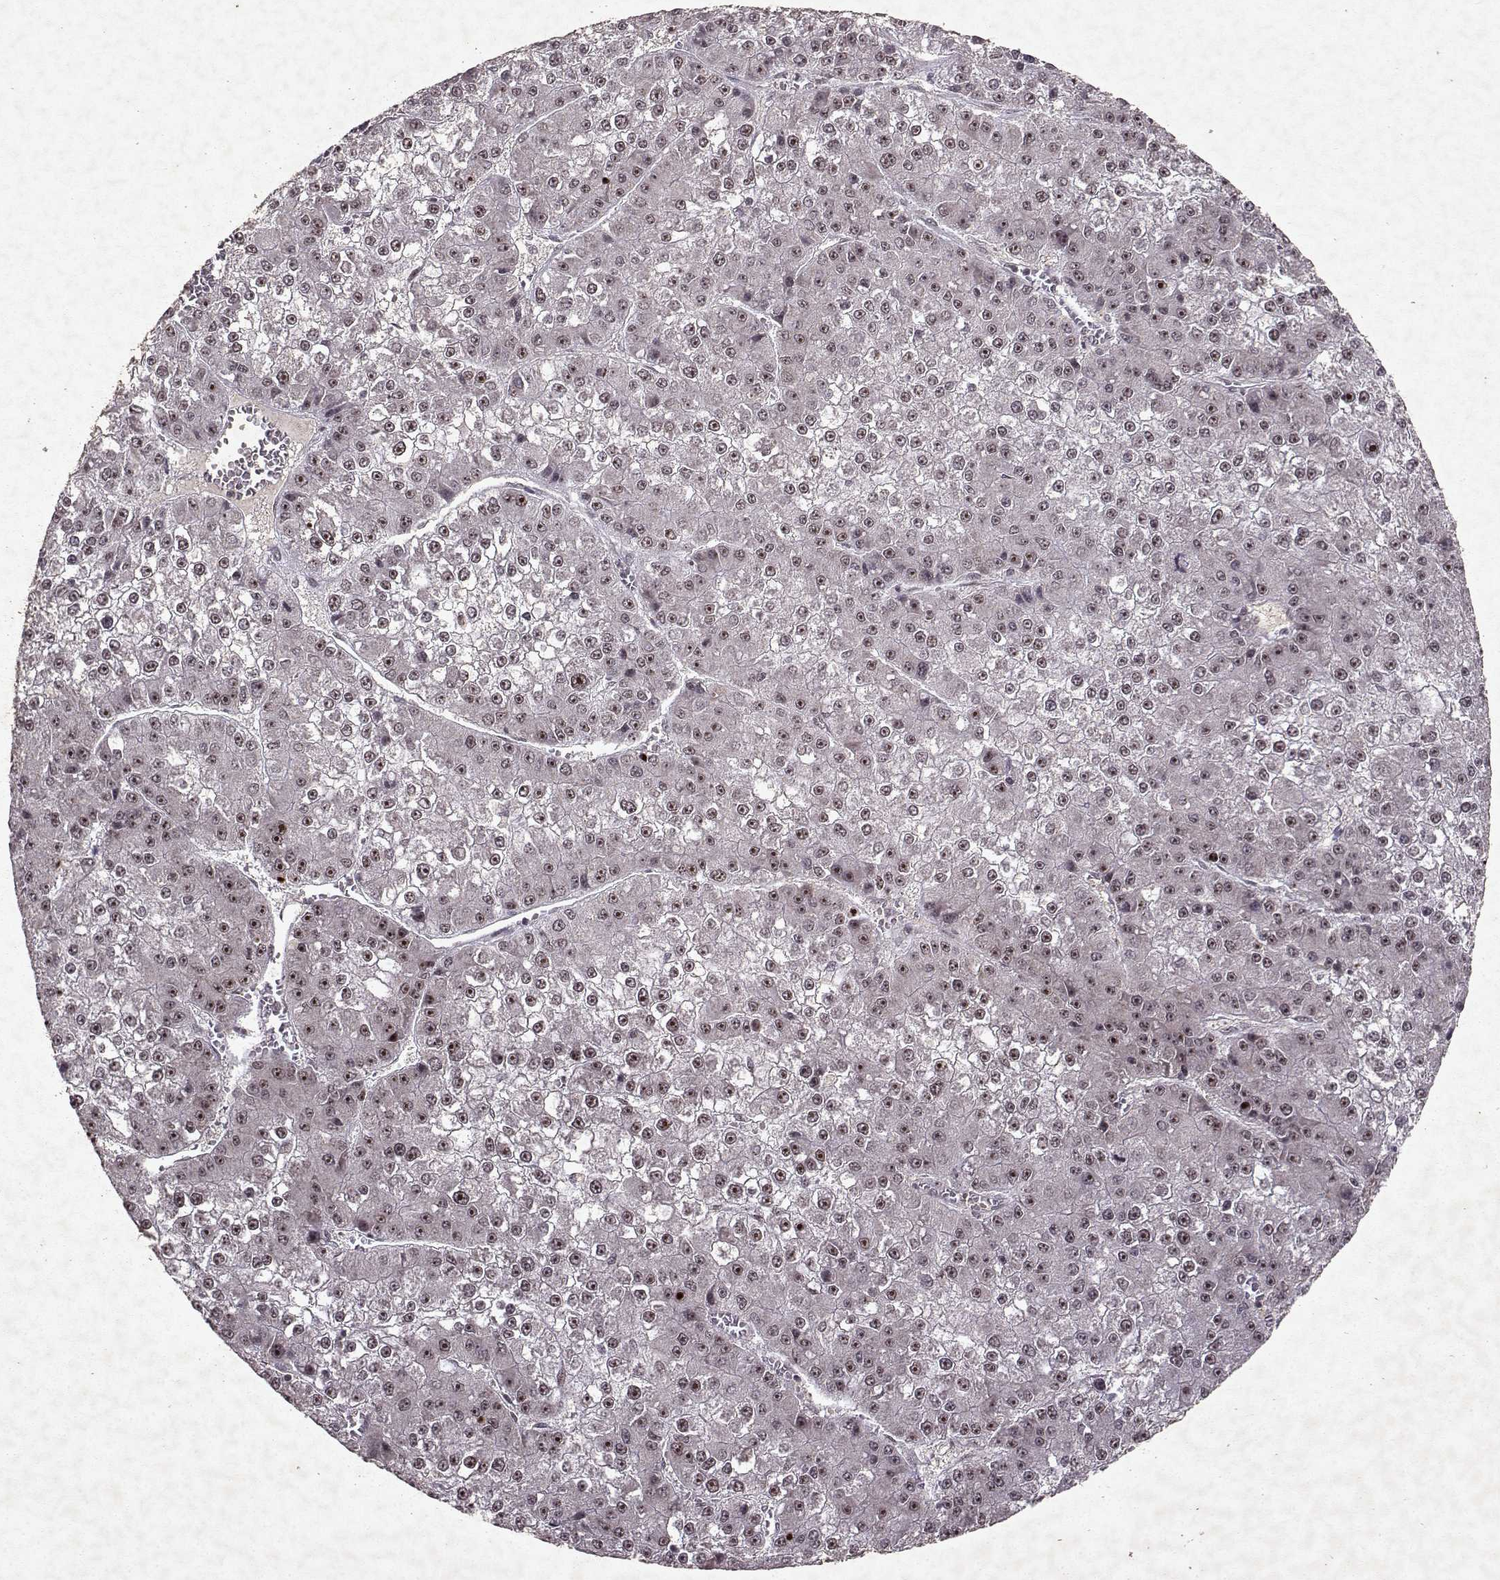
{"staining": {"intensity": "moderate", "quantity": "25%-75%", "location": "nuclear"}, "tissue": "liver cancer", "cell_type": "Tumor cells", "image_type": "cancer", "snomed": [{"axis": "morphology", "description": "Carcinoma, Hepatocellular, NOS"}, {"axis": "topography", "description": "Liver"}], "caption": "The photomicrograph displays a brown stain indicating the presence of a protein in the nuclear of tumor cells in liver hepatocellular carcinoma.", "gene": "DDX56", "patient": {"sex": "female", "age": 73}}